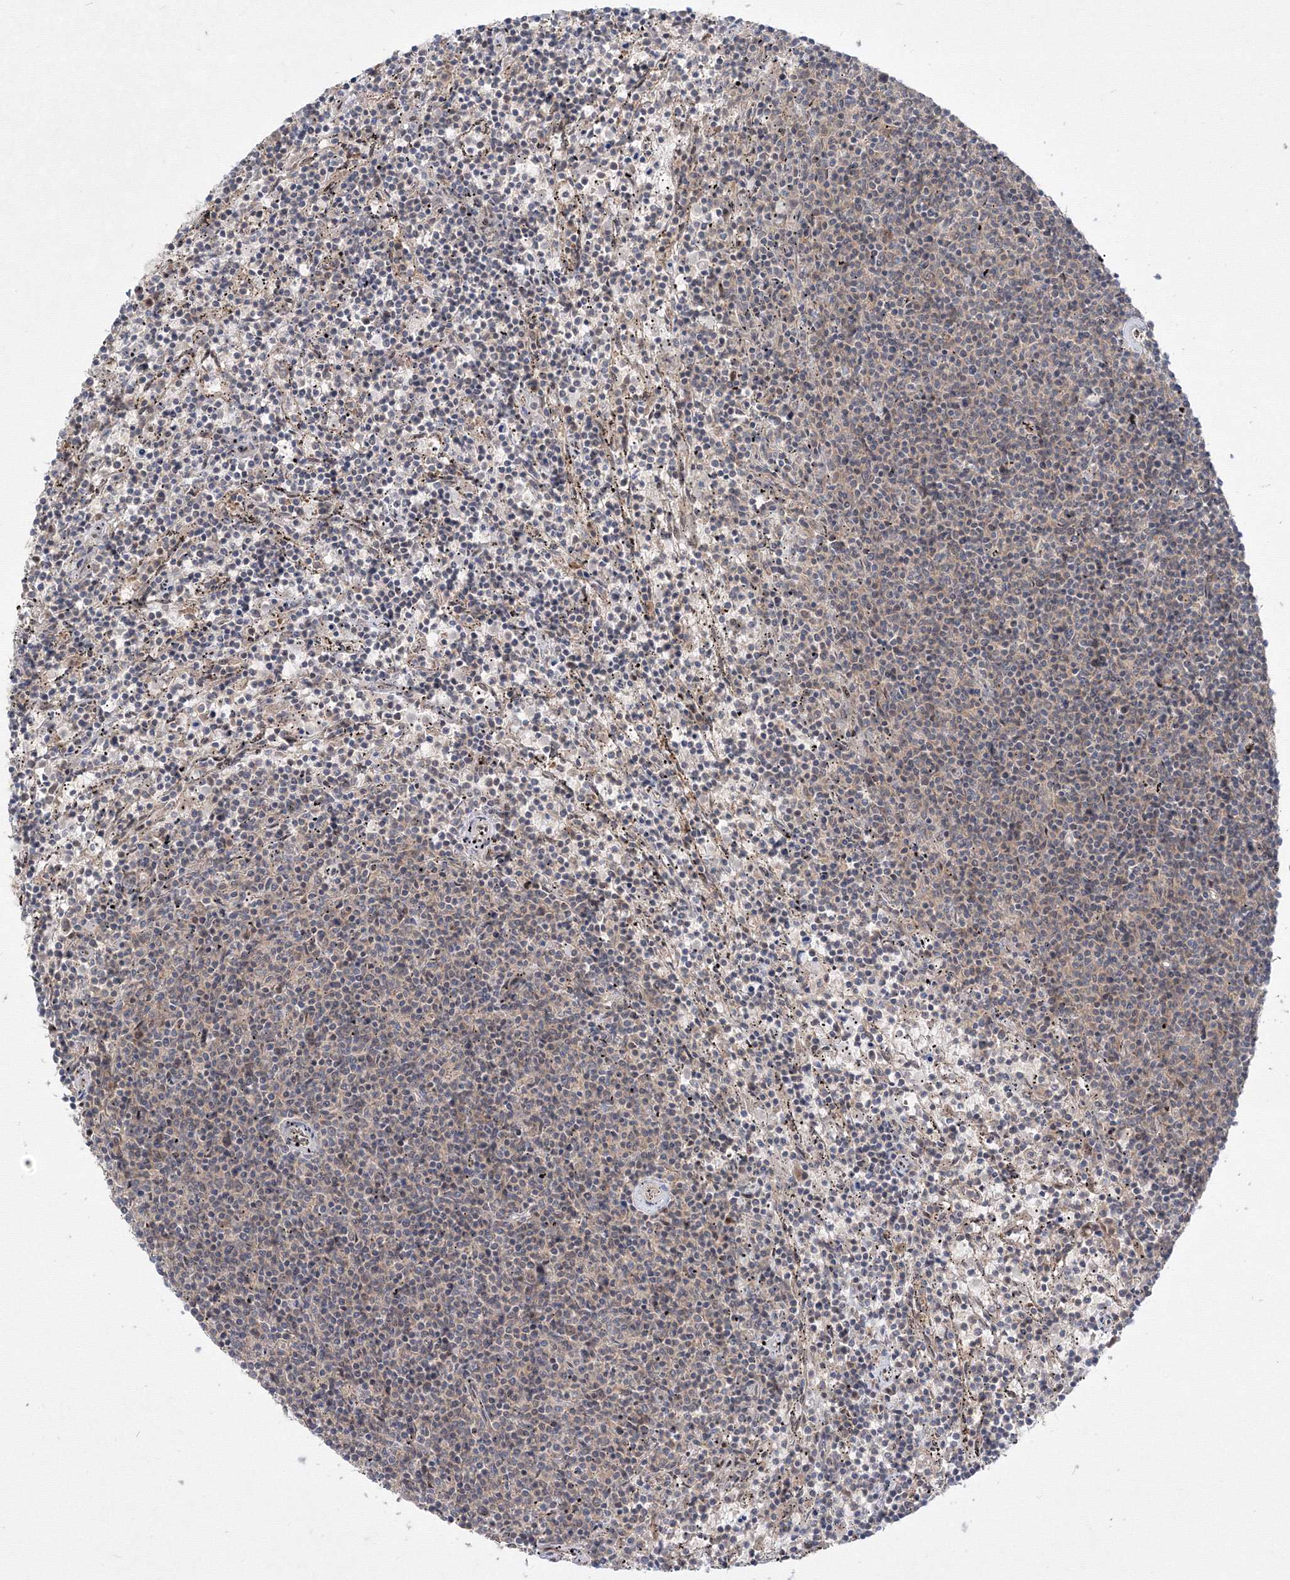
{"staining": {"intensity": "negative", "quantity": "none", "location": "none"}, "tissue": "lymphoma", "cell_type": "Tumor cells", "image_type": "cancer", "snomed": [{"axis": "morphology", "description": "Malignant lymphoma, non-Hodgkin's type, Low grade"}, {"axis": "topography", "description": "Spleen"}], "caption": "Tumor cells are negative for protein expression in human lymphoma.", "gene": "COPS4", "patient": {"sex": "female", "age": 50}}